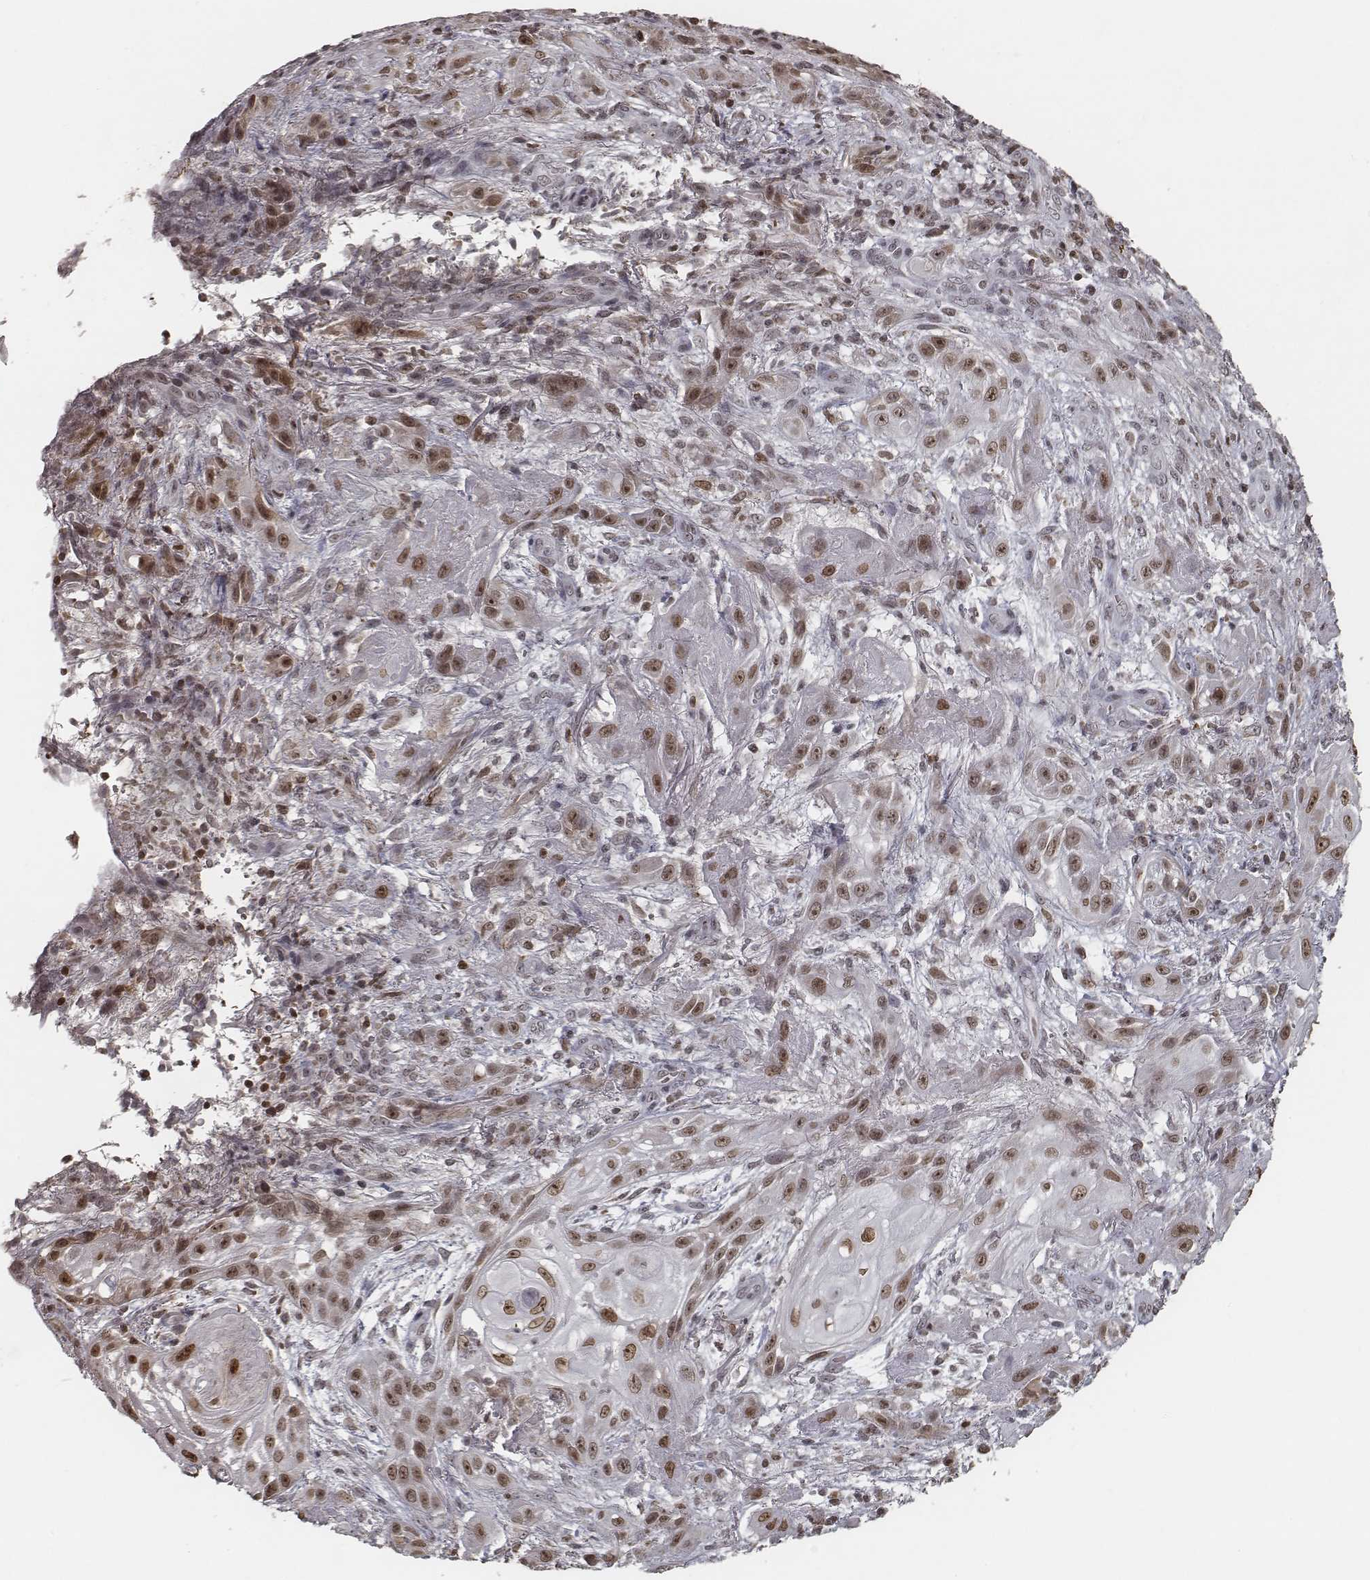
{"staining": {"intensity": "moderate", "quantity": ">75%", "location": "nuclear"}, "tissue": "skin cancer", "cell_type": "Tumor cells", "image_type": "cancer", "snomed": [{"axis": "morphology", "description": "Squamous cell carcinoma, NOS"}, {"axis": "topography", "description": "Skin"}], "caption": "Skin cancer stained for a protein (brown) shows moderate nuclear positive staining in about >75% of tumor cells.", "gene": "HMGA2", "patient": {"sex": "male", "age": 62}}